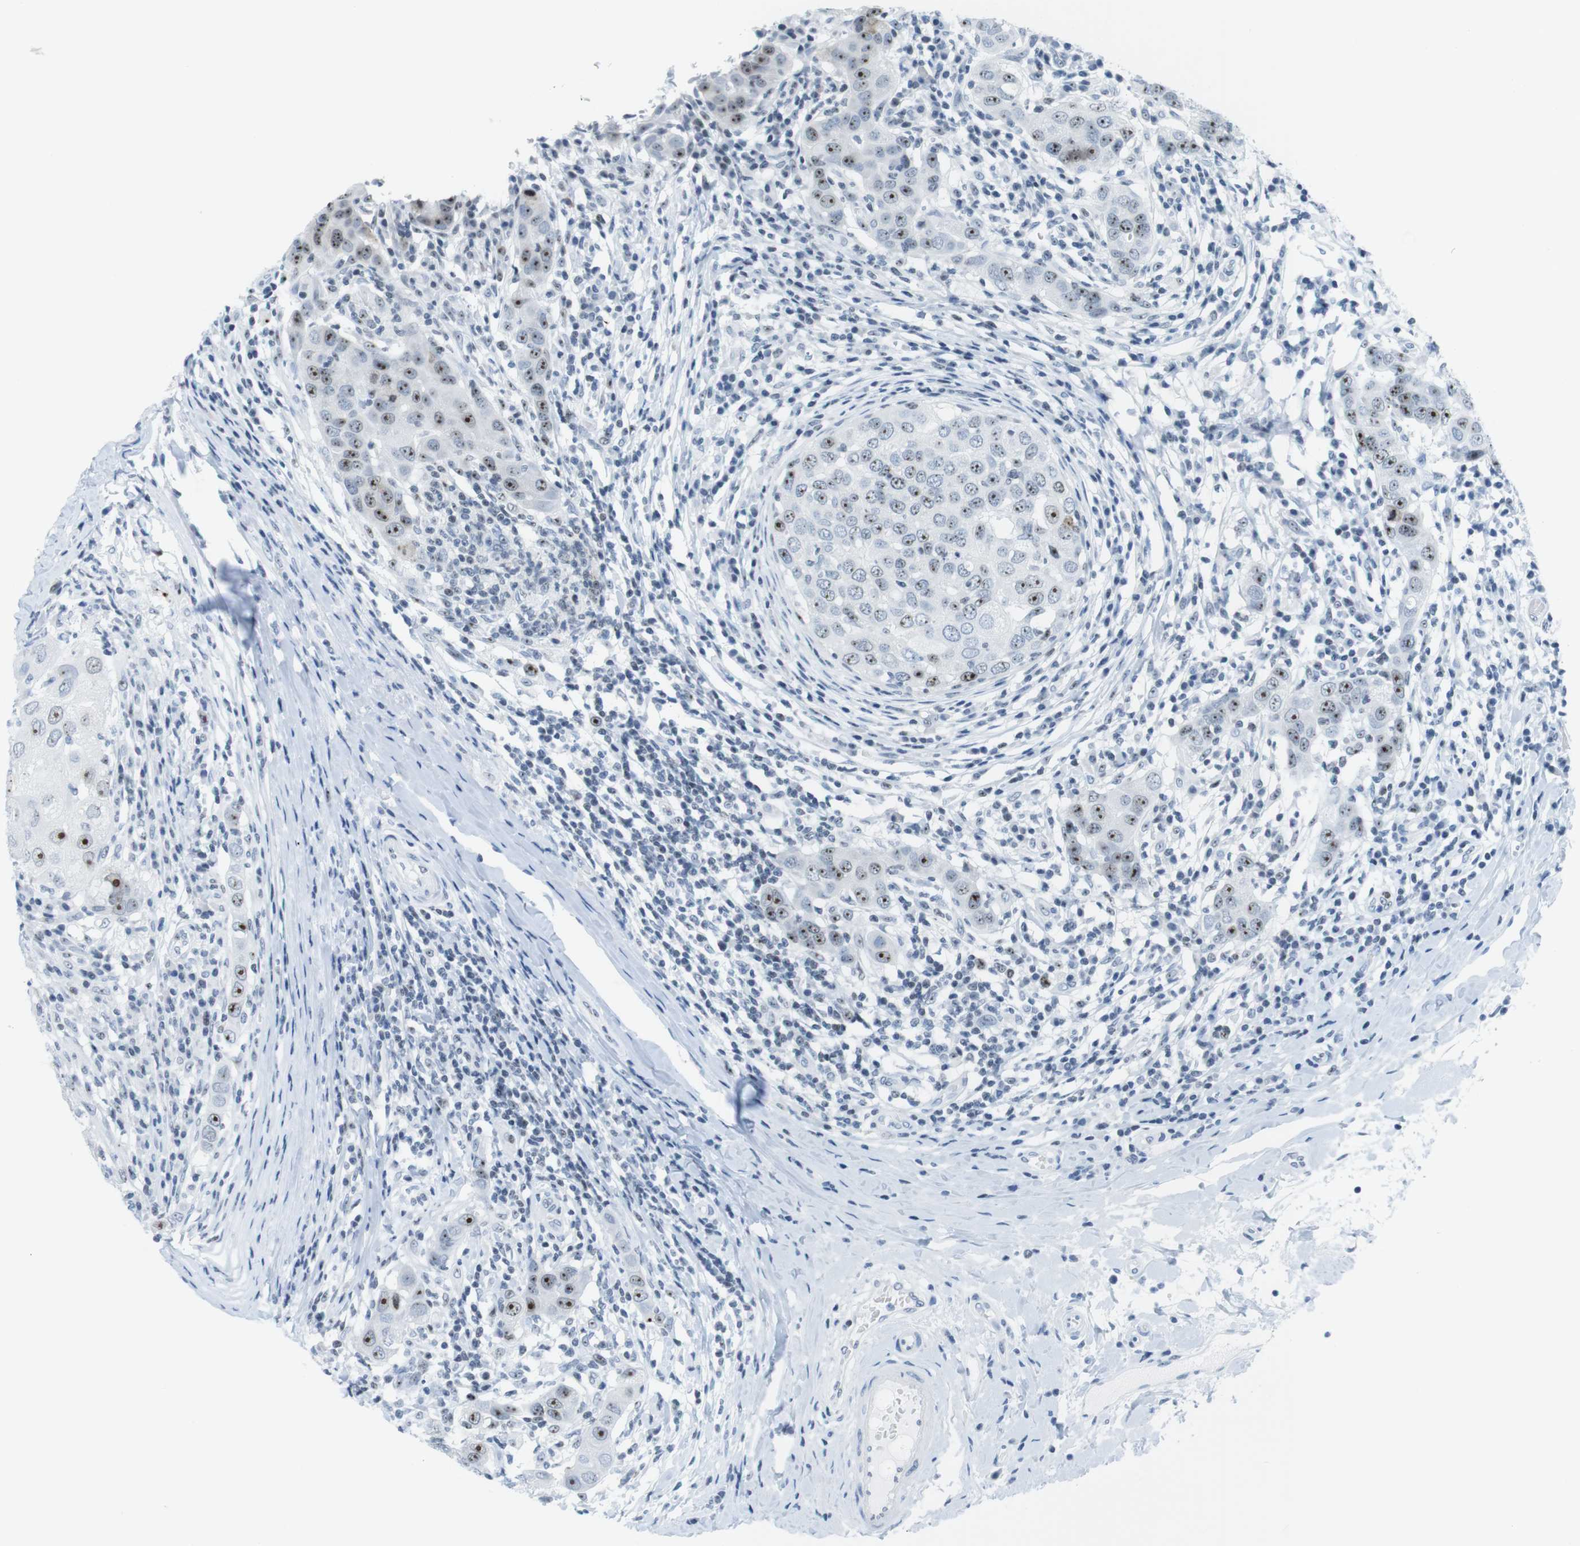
{"staining": {"intensity": "strong", "quantity": ">75%", "location": "nuclear"}, "tissue": "breast cancer", "cell_type": "Tumor cells", "image_type": "cancer", "snomed": [{"axis": "morphology", "description": "Duct carcinoma"}, {"axis": "topography", "description": "Breast"}], "caption": "Breast cancer stained with a brown dye demonstrates strong nuclear positive expression in approximately >75% of tumor cells.", "gene": "NIFK", "patient": {"sex": "female", "age": 27}}